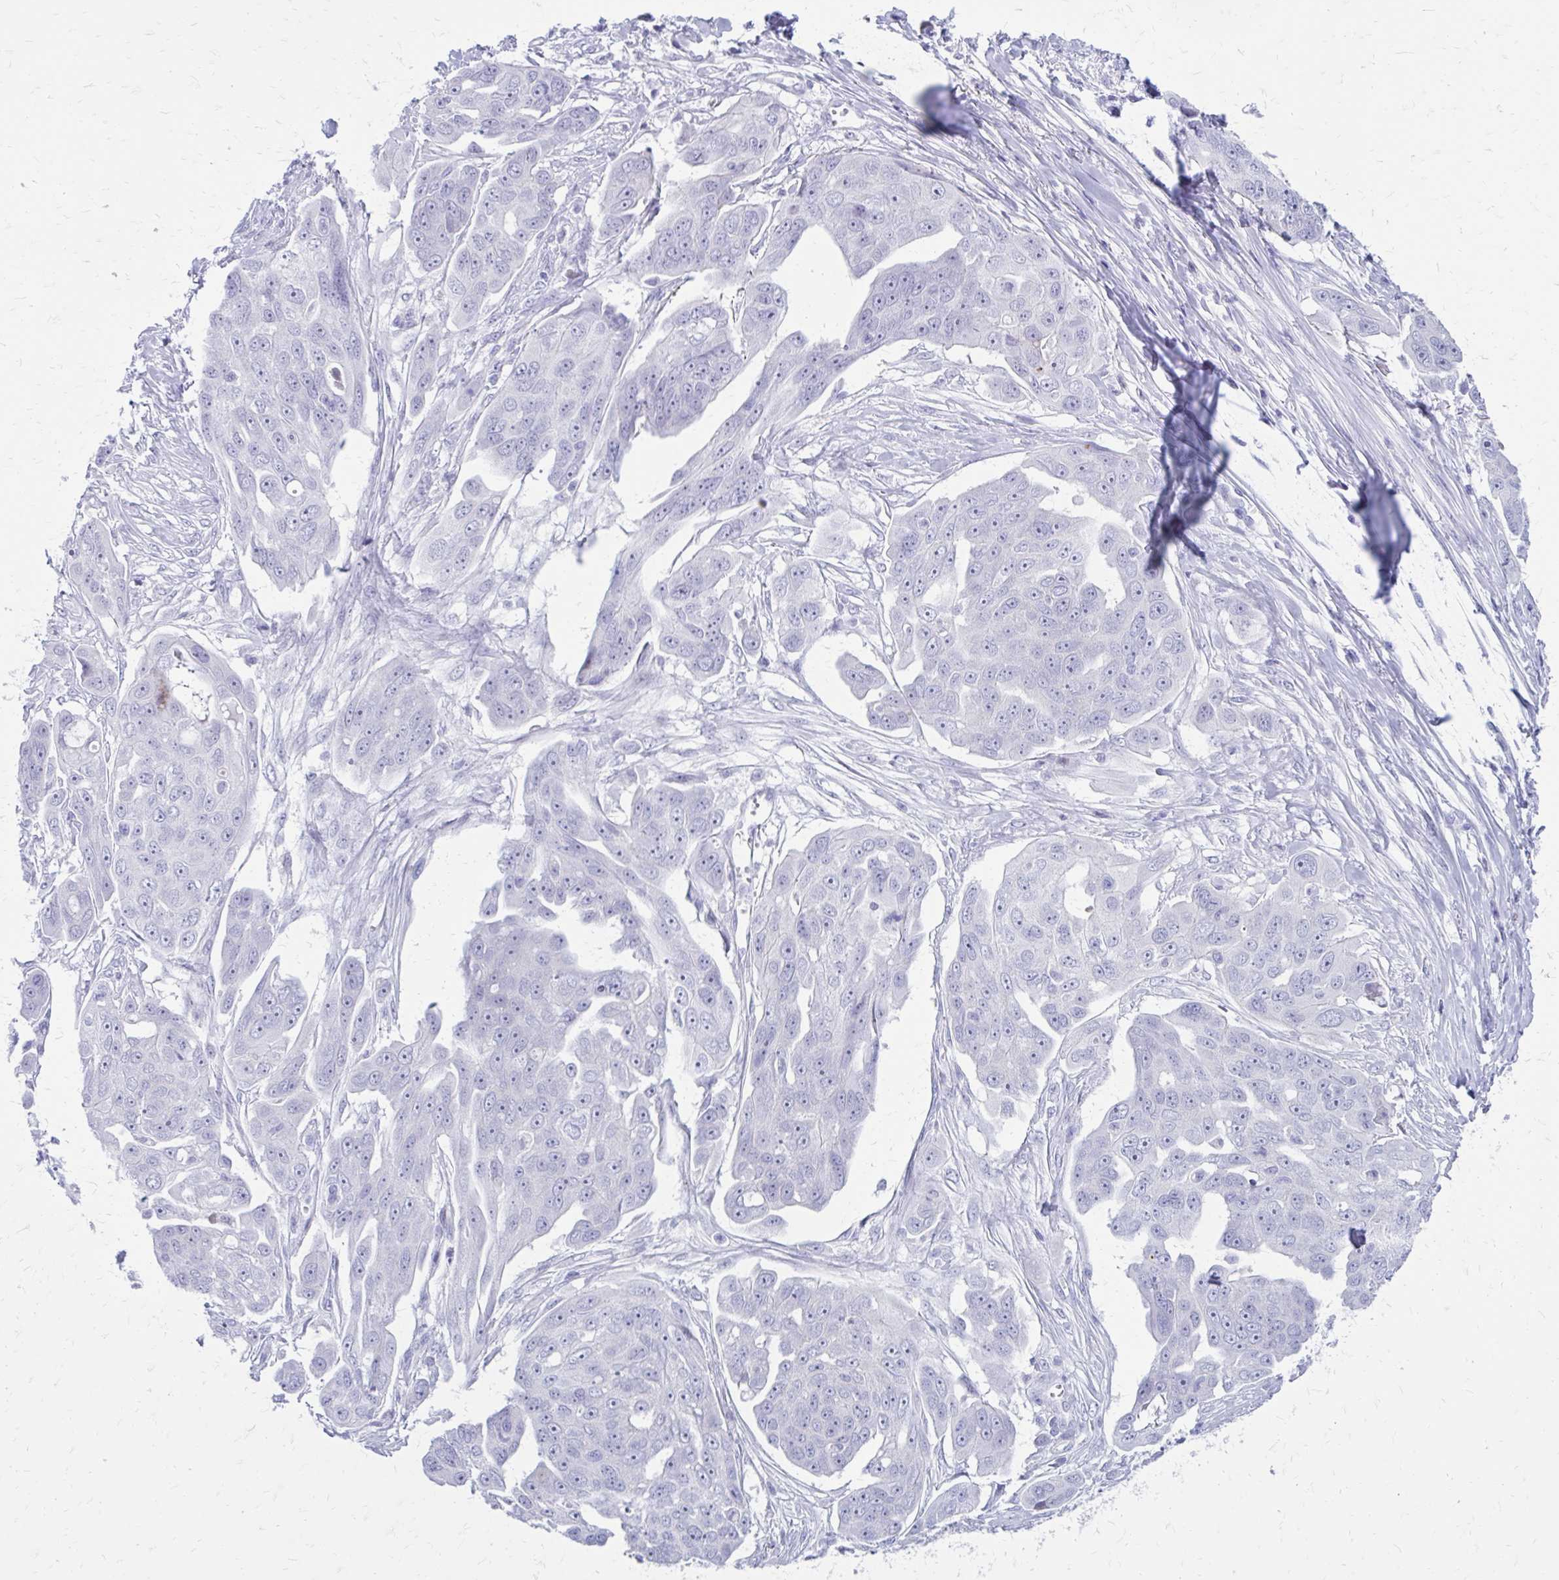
{"staining": {"intensity": "negative", "quantity": "none", "location": "none"}, "tissue": "ovarian cancer", "cell_type": "Tumor cells", "image_type": "cancer", "snomed": [{"axis": "morphology", "description": "Carcinoma, endometroid"}, {"axis": "topography", "description": "Ovary"}], "caption": "An image of human ovarian endometroid carcinoma is negative for staining in tumor cells. Brightfield microscopy of immunohistochemistry stained with DAB (brown) and hematoxylin (blue), captured at high magnification.", "gene": "LCN15", "patient": {"sex": "female", "age": 70}}